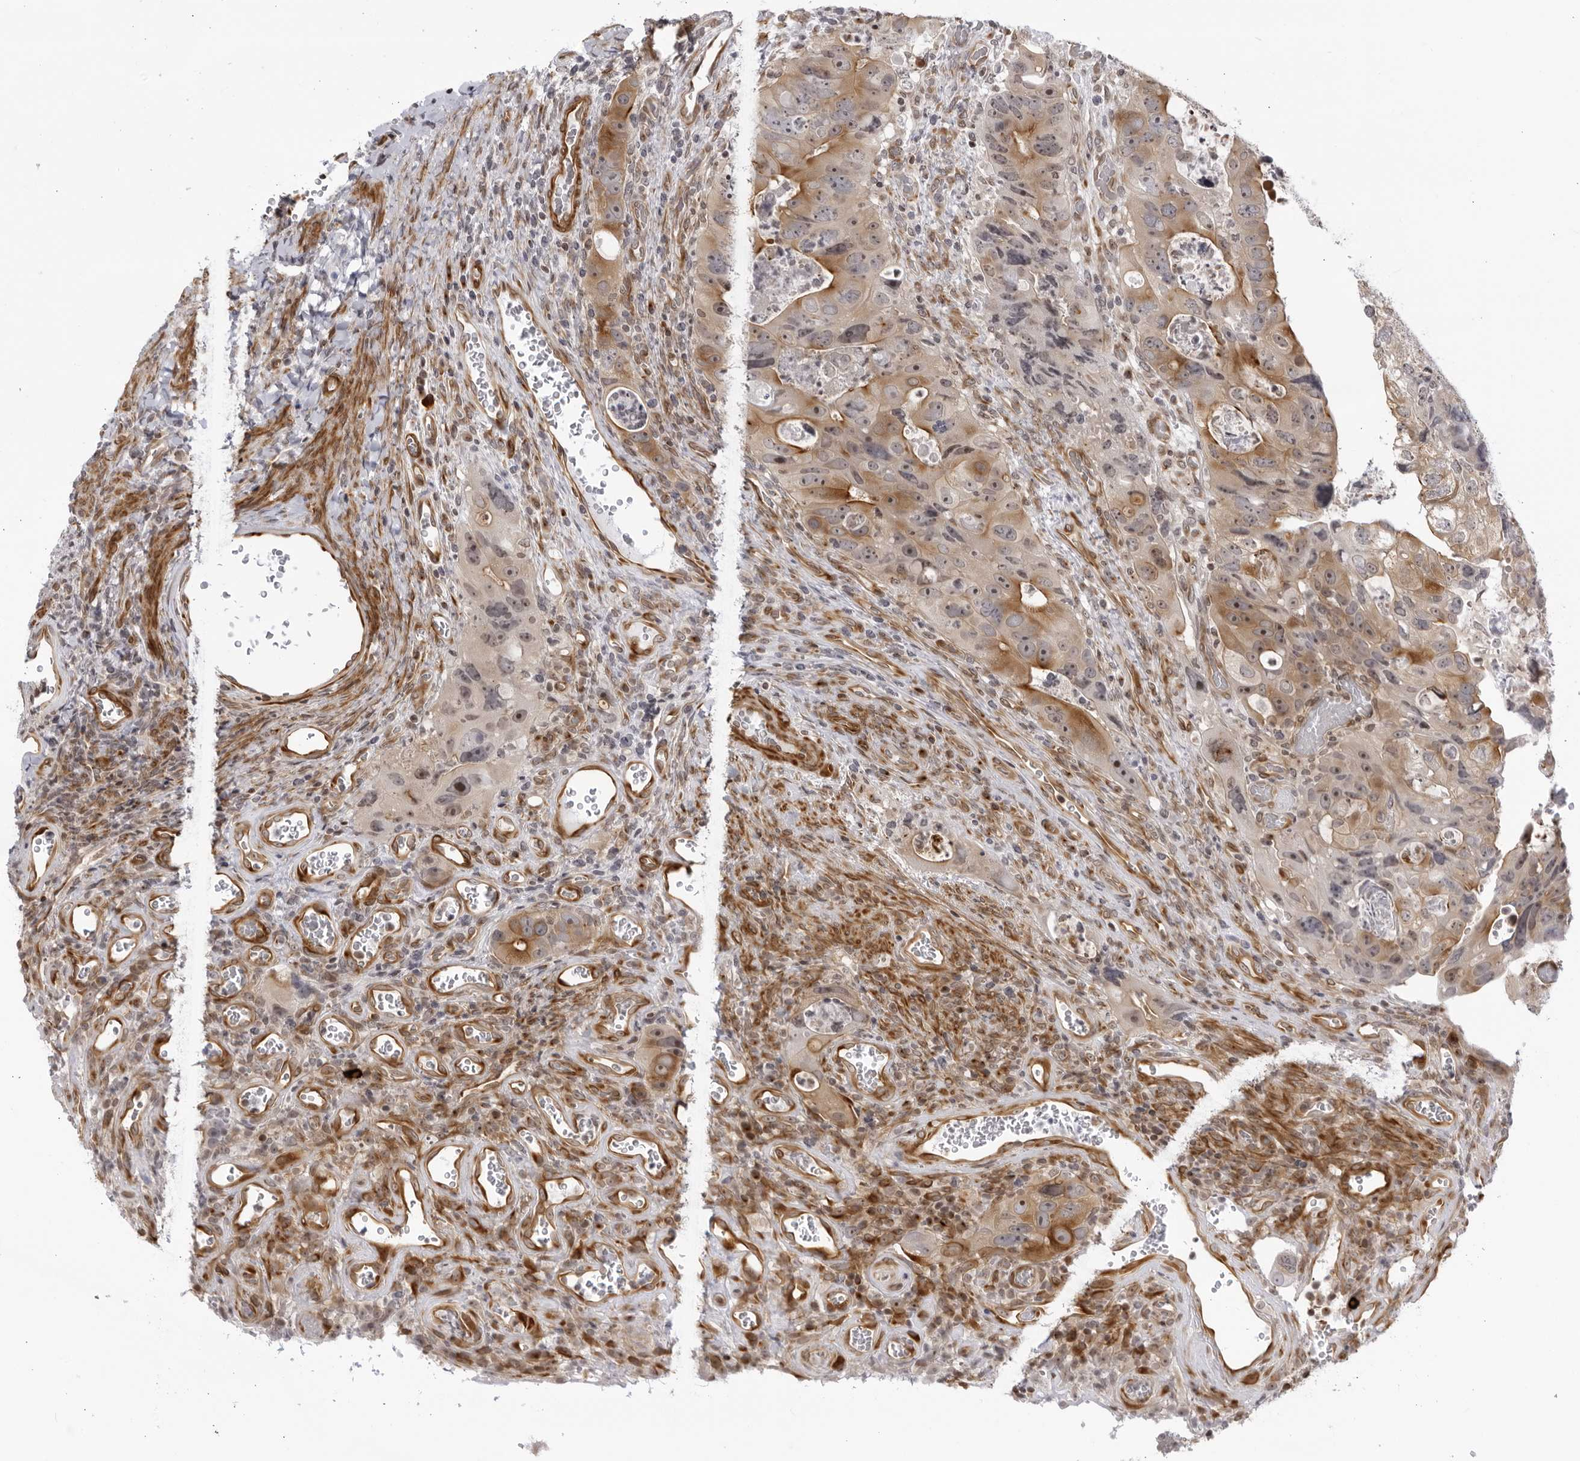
{"staining": {"intensity": "moderate", "quantity": ">75%", "location": "cytoplasmic/membranous,nuclear"}, "tissue": "colorectal cancer", "cell_type": "Tumor cells", "image_type": "cancer", "snomed": [{"axis": "morphology", "description": "Adenocarcinoma, NOS"}, {"axis": "topography", "description": "Rectum"}], "caption": "This image demonstrates colorectal cancer stained with immunohistochemistry (IHC) to label a protein in brown. The cytoplasmic/membranous and nuclear of tumor cells show moderate positivity for the protein. Nuclei are counter-stained blue.", "gene": "CNBD1", "patient": {"sex": "male", "age": 59}}